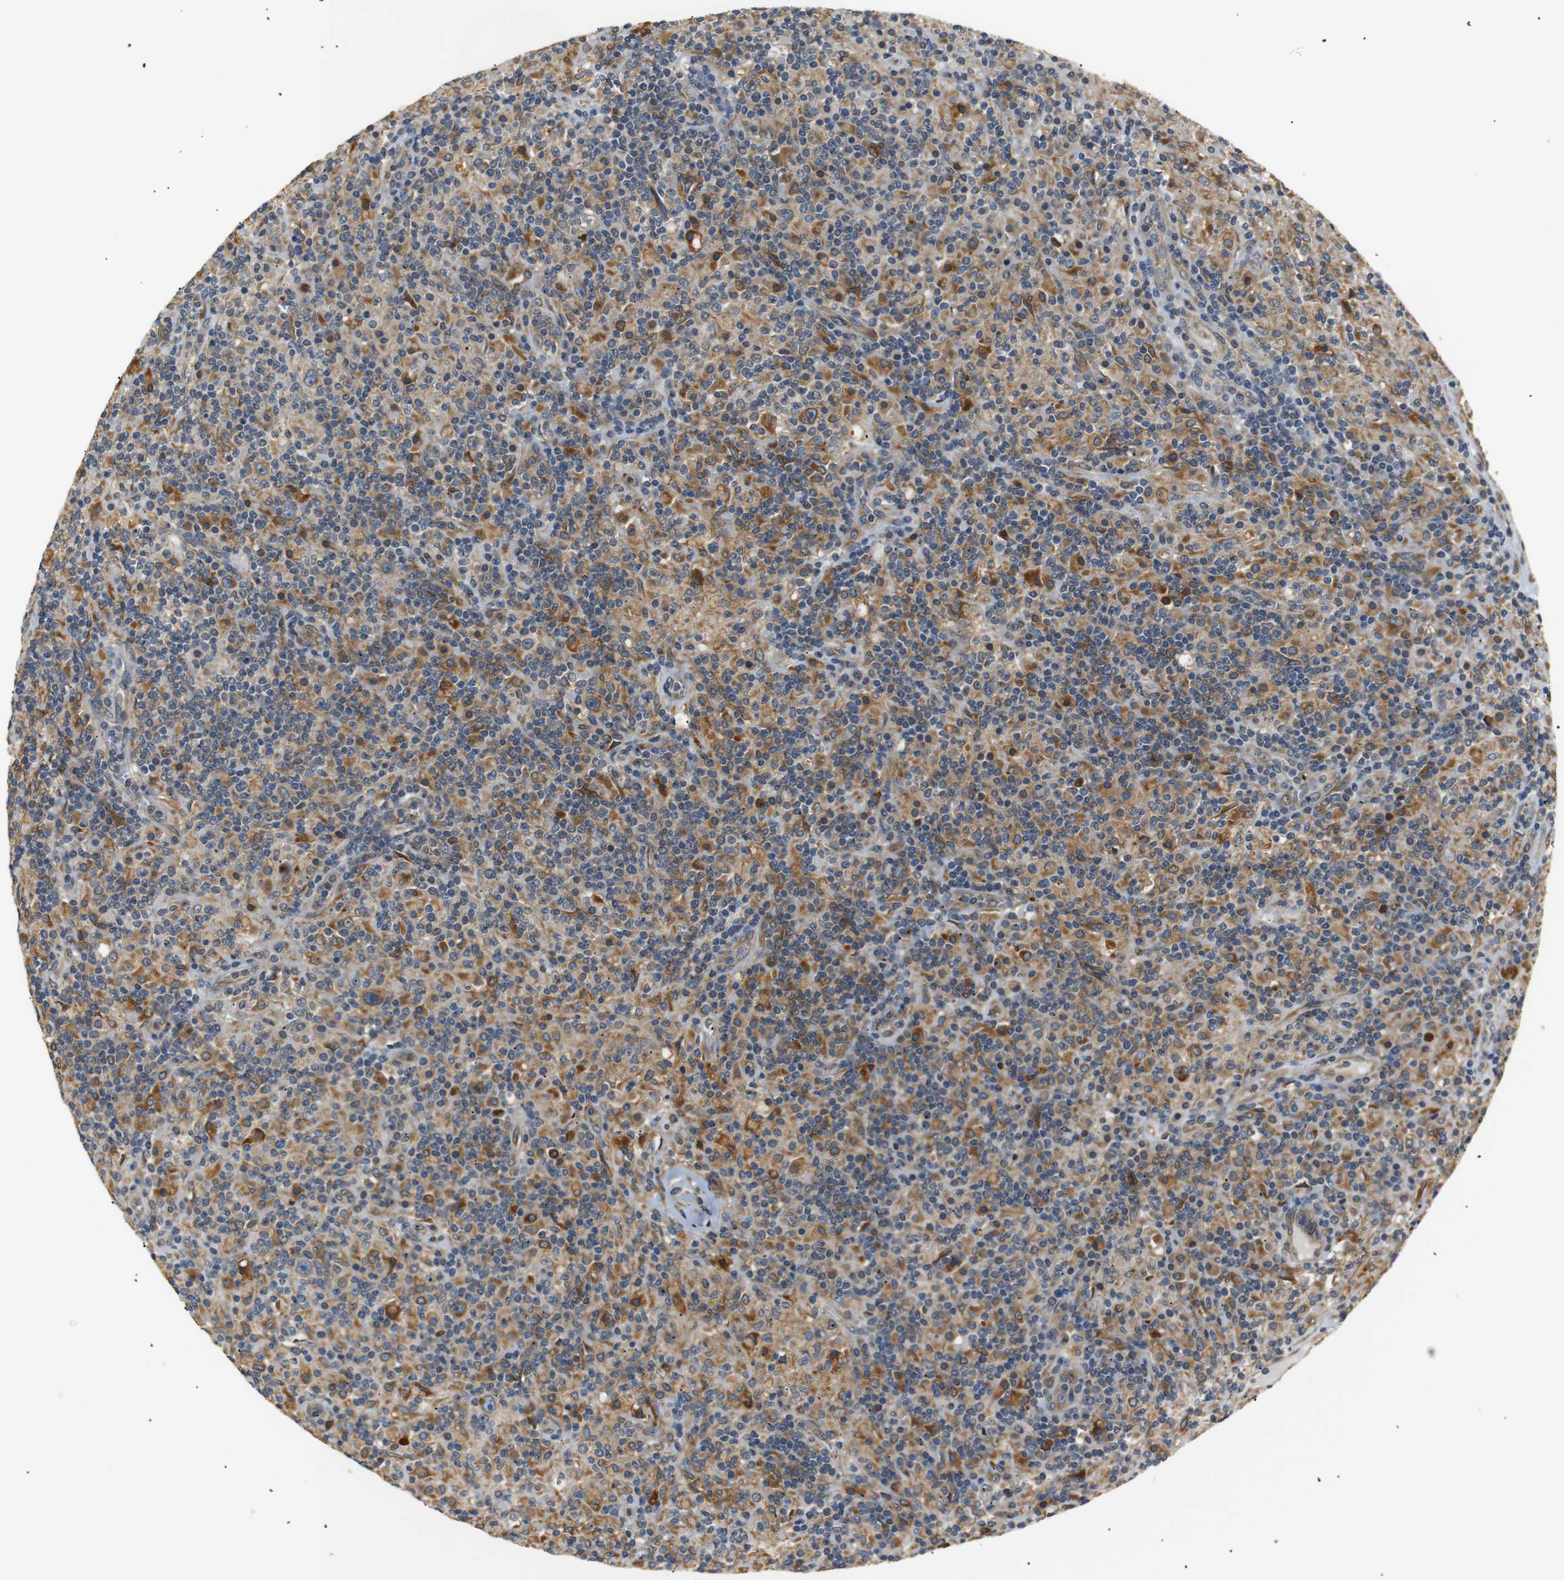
{"staining": {"intensity": "moderate", "quantity": ">75%", "location": "cytoplasmic/membranous"}, "tissue": "lymphoma", "cell_type": "Tumor cells", "image_type": "cancer", "snomed": [{"axis": "morphology", "description": "Hodgkin's disease, NOS"}, {"axis": "topography", "description": "Lymph node"}], "caption": "The micrograph exhibits immunohistochemical staining of Hodgkin's disease. There is moderate cytoplasmic/membranous staining is appreciated in about >75% of tumor cells.", "gene": "TMED2", "patient": {"sex": "male", "age": 70}}